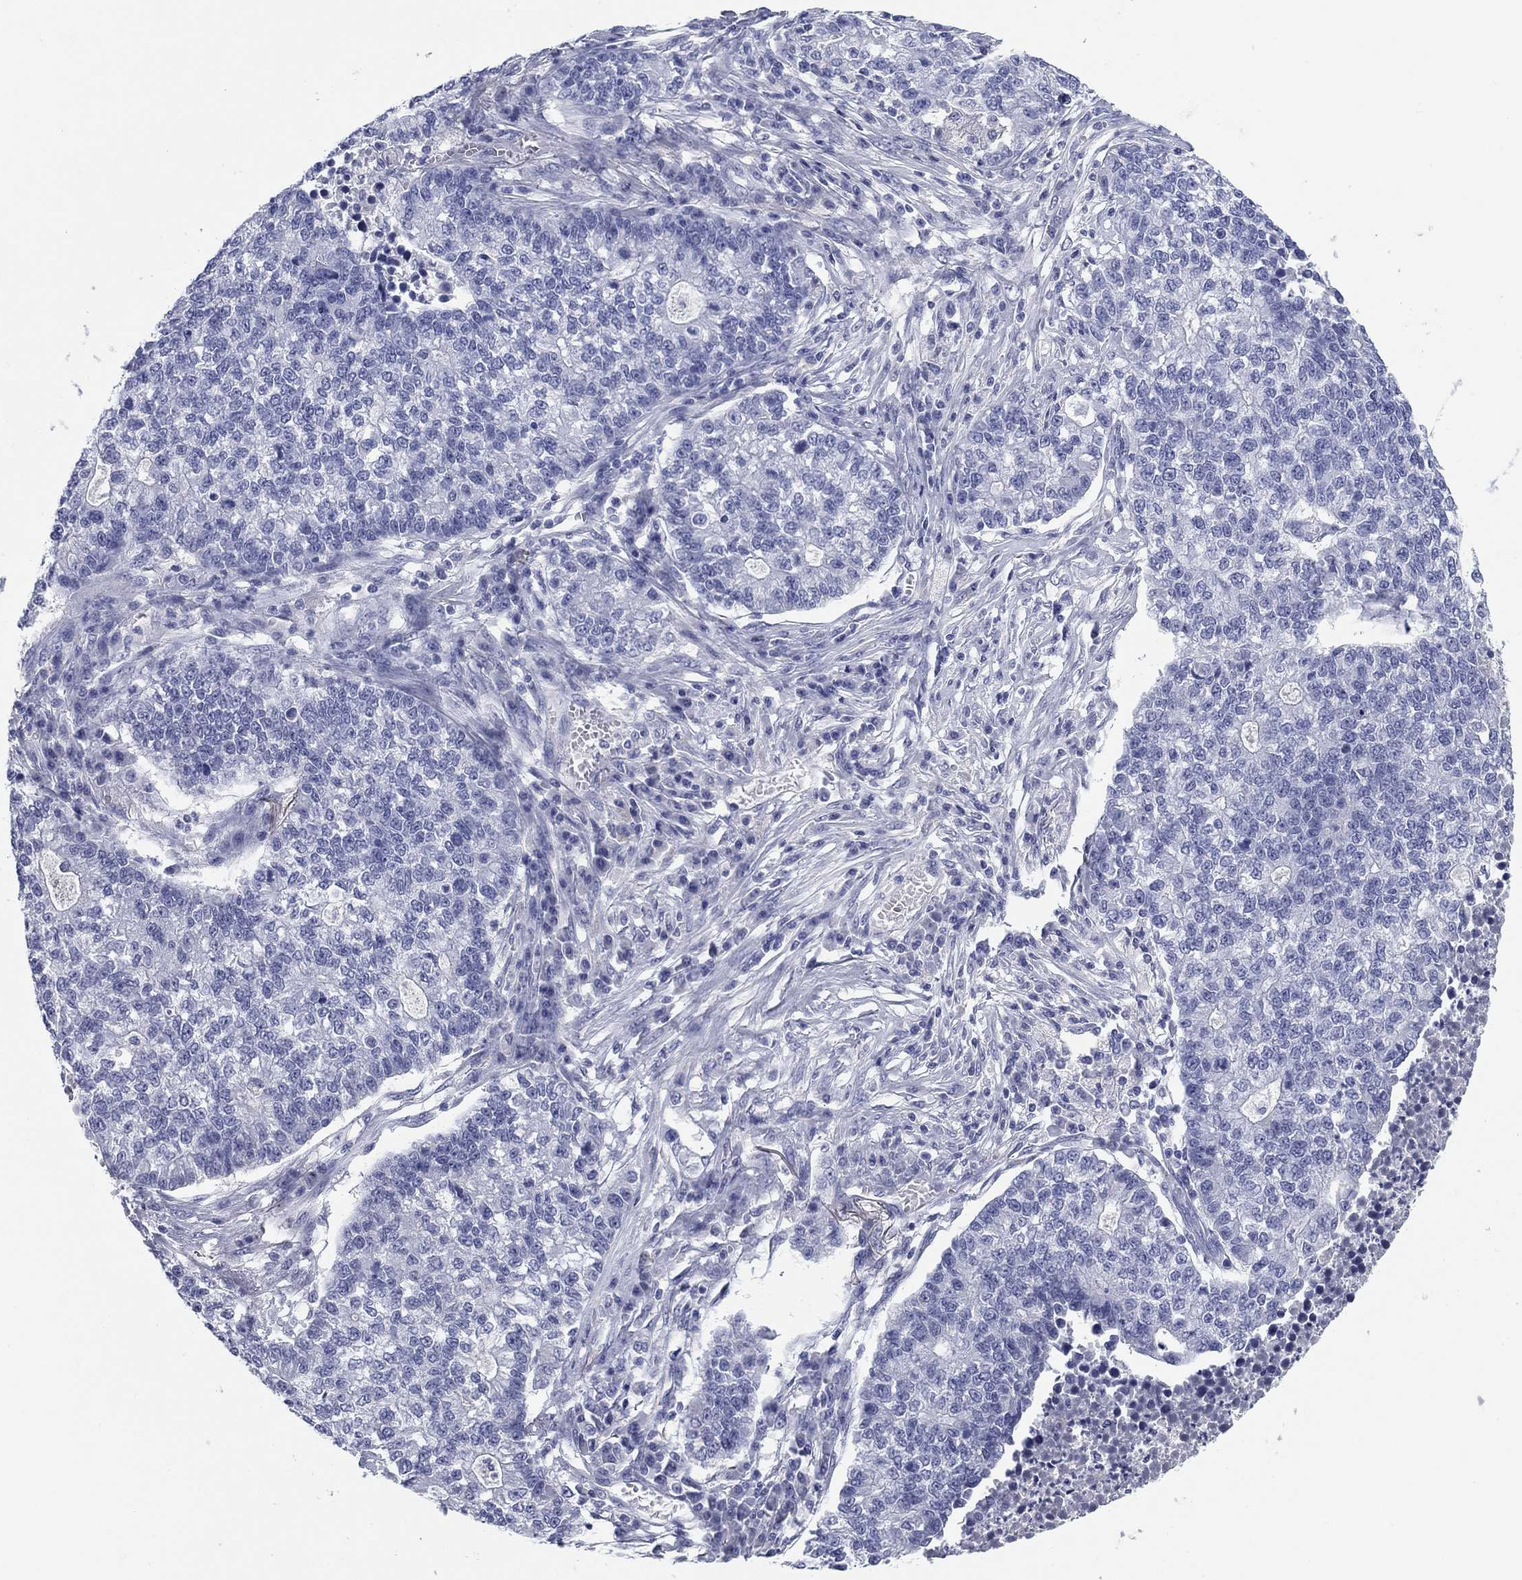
{"staining": {"intensity": "negative", "quantity": "none", "location": "none"}, "tissue": "lung cancer", "cell_type": "Tumor cells", "image_type": "cancer", "snomed": [{"axis": "morphology", "description": "Adenocarcinoma, NOS"}, {"axis": "topography", "description": "Lung"}], "caption": "This is an immunohistochemistry (IHC) micrograph of human adenocarcinoma (lung). There is no positivity in tumor cells.", "gene": "KCNH1", "patient": {"sex": "male", "age": 57}}